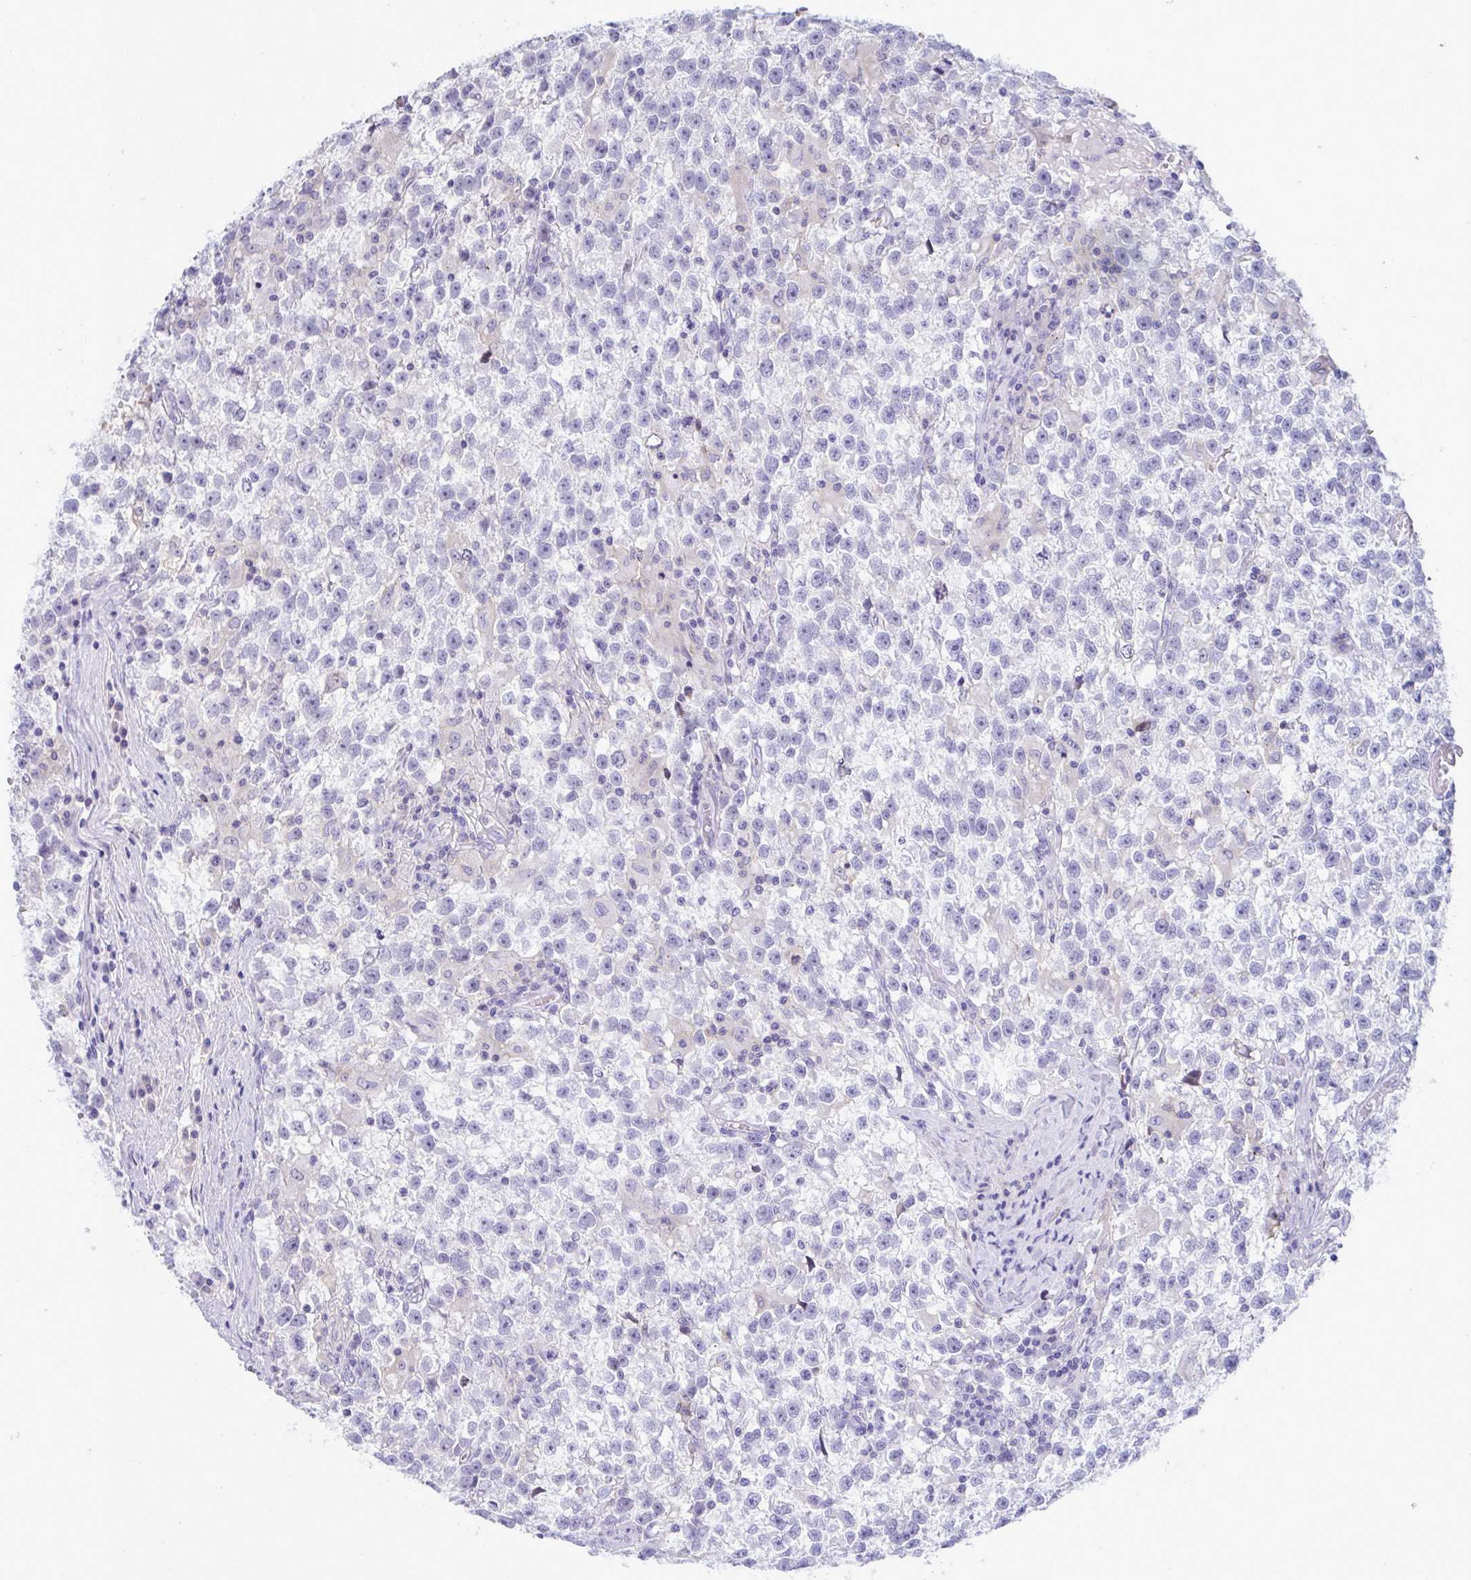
{"staining": {"intensity": "negative", "quantity": "none", "location": "none"}, "tissue": "testis cancer", "cell_type": "Tumor cells", "image_type": "cancer", "snomed": [{"axis": "morphology", "description": "Seminoma, NOS"}, {"axis": "topography", "description": "Testis"}], "caption": "Tumor cells show no significant protein staining in testis seminoma.", "gene": "RGPD5", "patient": {"sex": "male", "age": 31}}